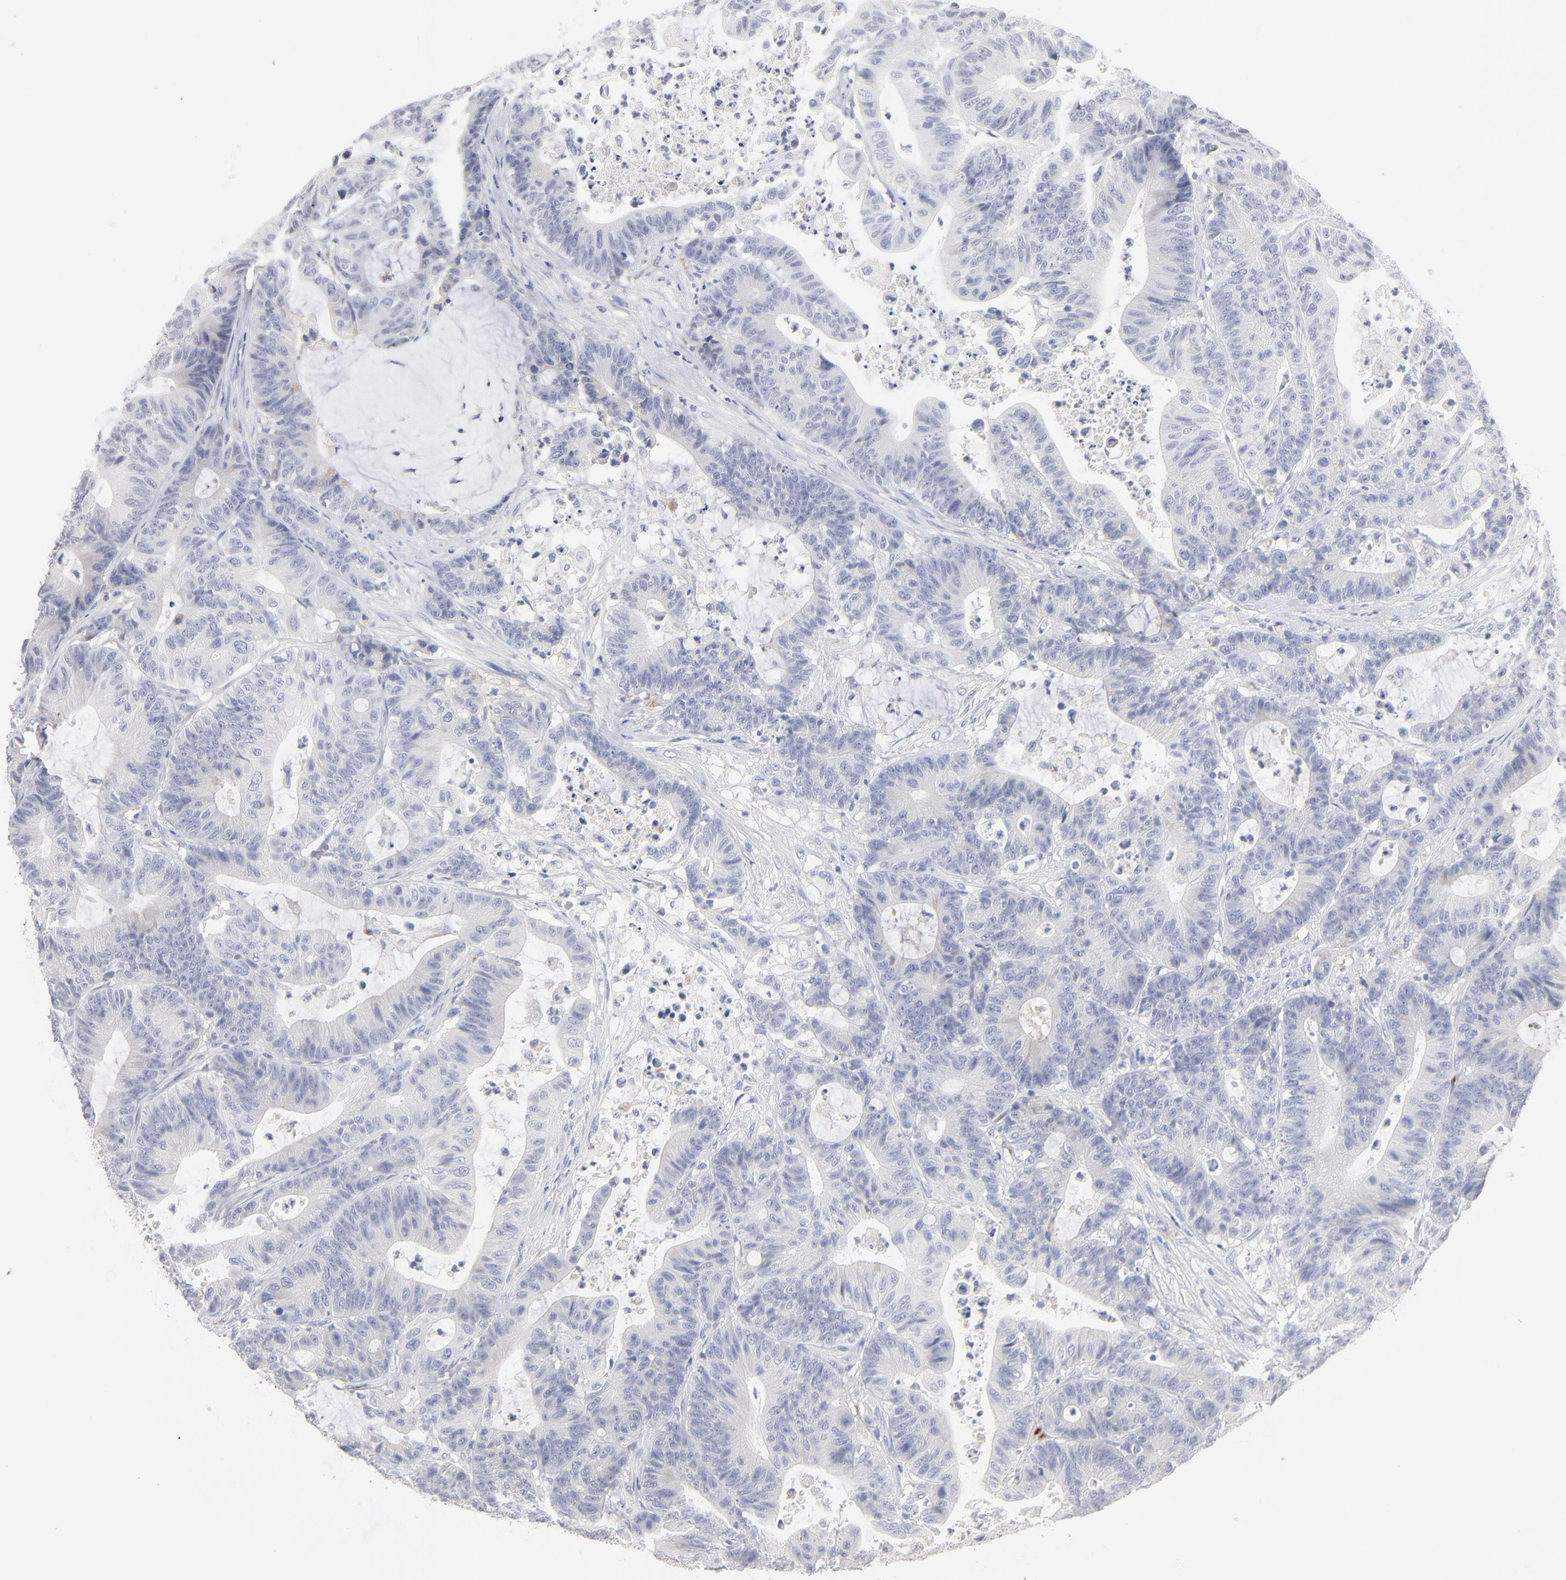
{"staining": {"intensity": "negative", "quantity": "none", "location": "none"}, "tissue": "colorectal cancer", "cell_type": "Tumor cells", "image_type": "cancer", "snomed": [{"axis": "morphology", "description": "Adenocarcinoma, NOS"}, {"axis": "topography", "description": "Colon"}], "caption": "Colorectal cancer (adenocarcinoma) was stained to show a protein in brown. There is no significant staining in tumor cells.", "gene": "F12", "patient": {"sex": "female", "age": 84}}